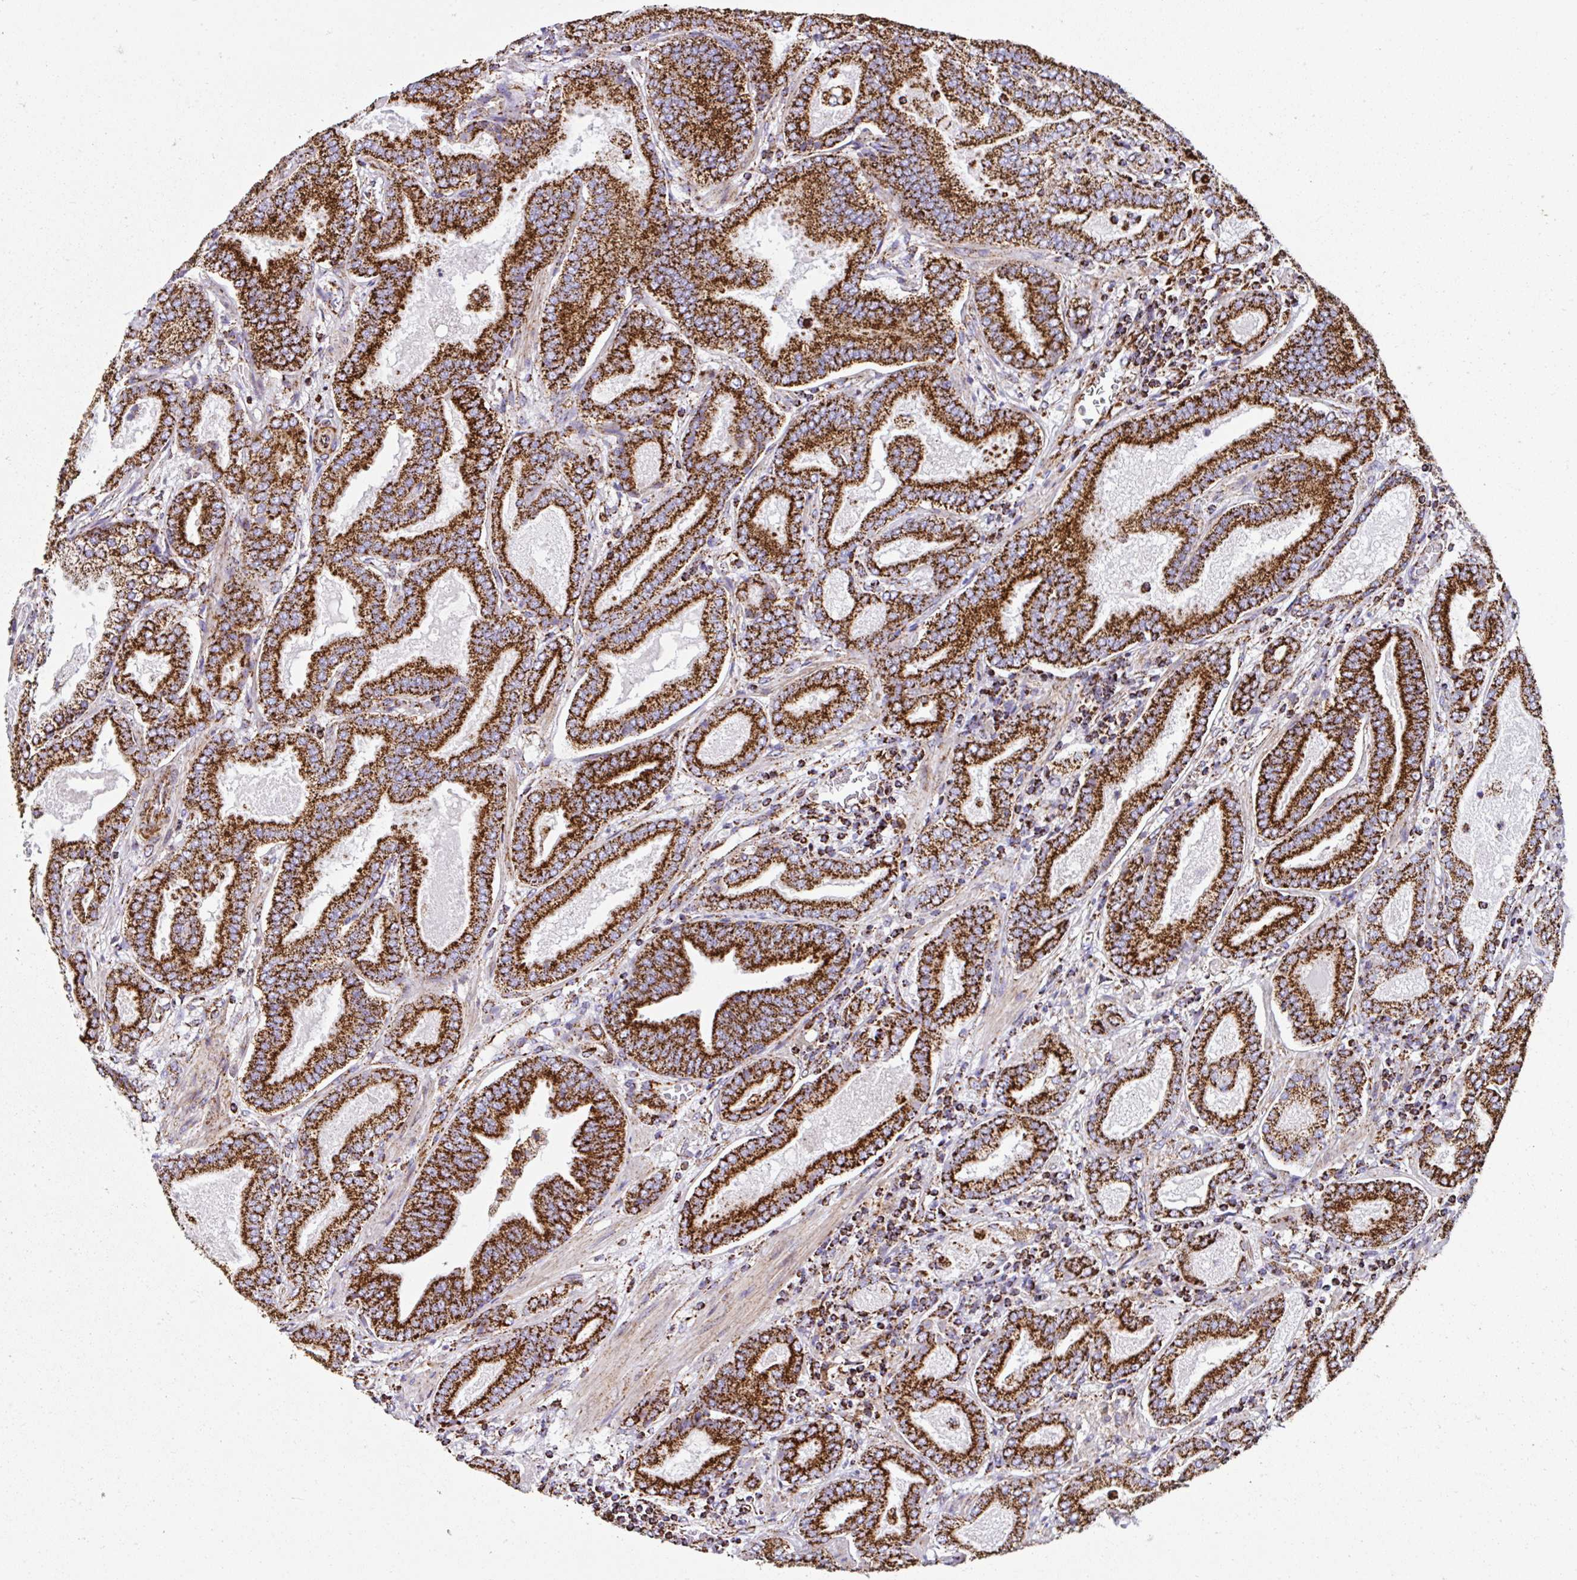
{"staining": {"intensity": "strong", "quantity": ">75%", "location": "cytoplasmic/membranous"}, "tissue": "prostate cancer", "cell_type": "Tumor cells", "image_type": "cancer", "snomed": [{"axis": "morphology", "description": "Adenocarcinoma, High grade"}, {"axis": "topography", "description": "Prostate"}], "caption": "Immunohistochemistry micrograph of high-grade adenocarcinoma (prostate) stained for a protein (brown), which demonstrates high levels of strong cytoplasmic/membranous staining in about >75% of tumor cells.", "gene": "ANKRD33B", "patient": {"sex": "male", "age": 62}}